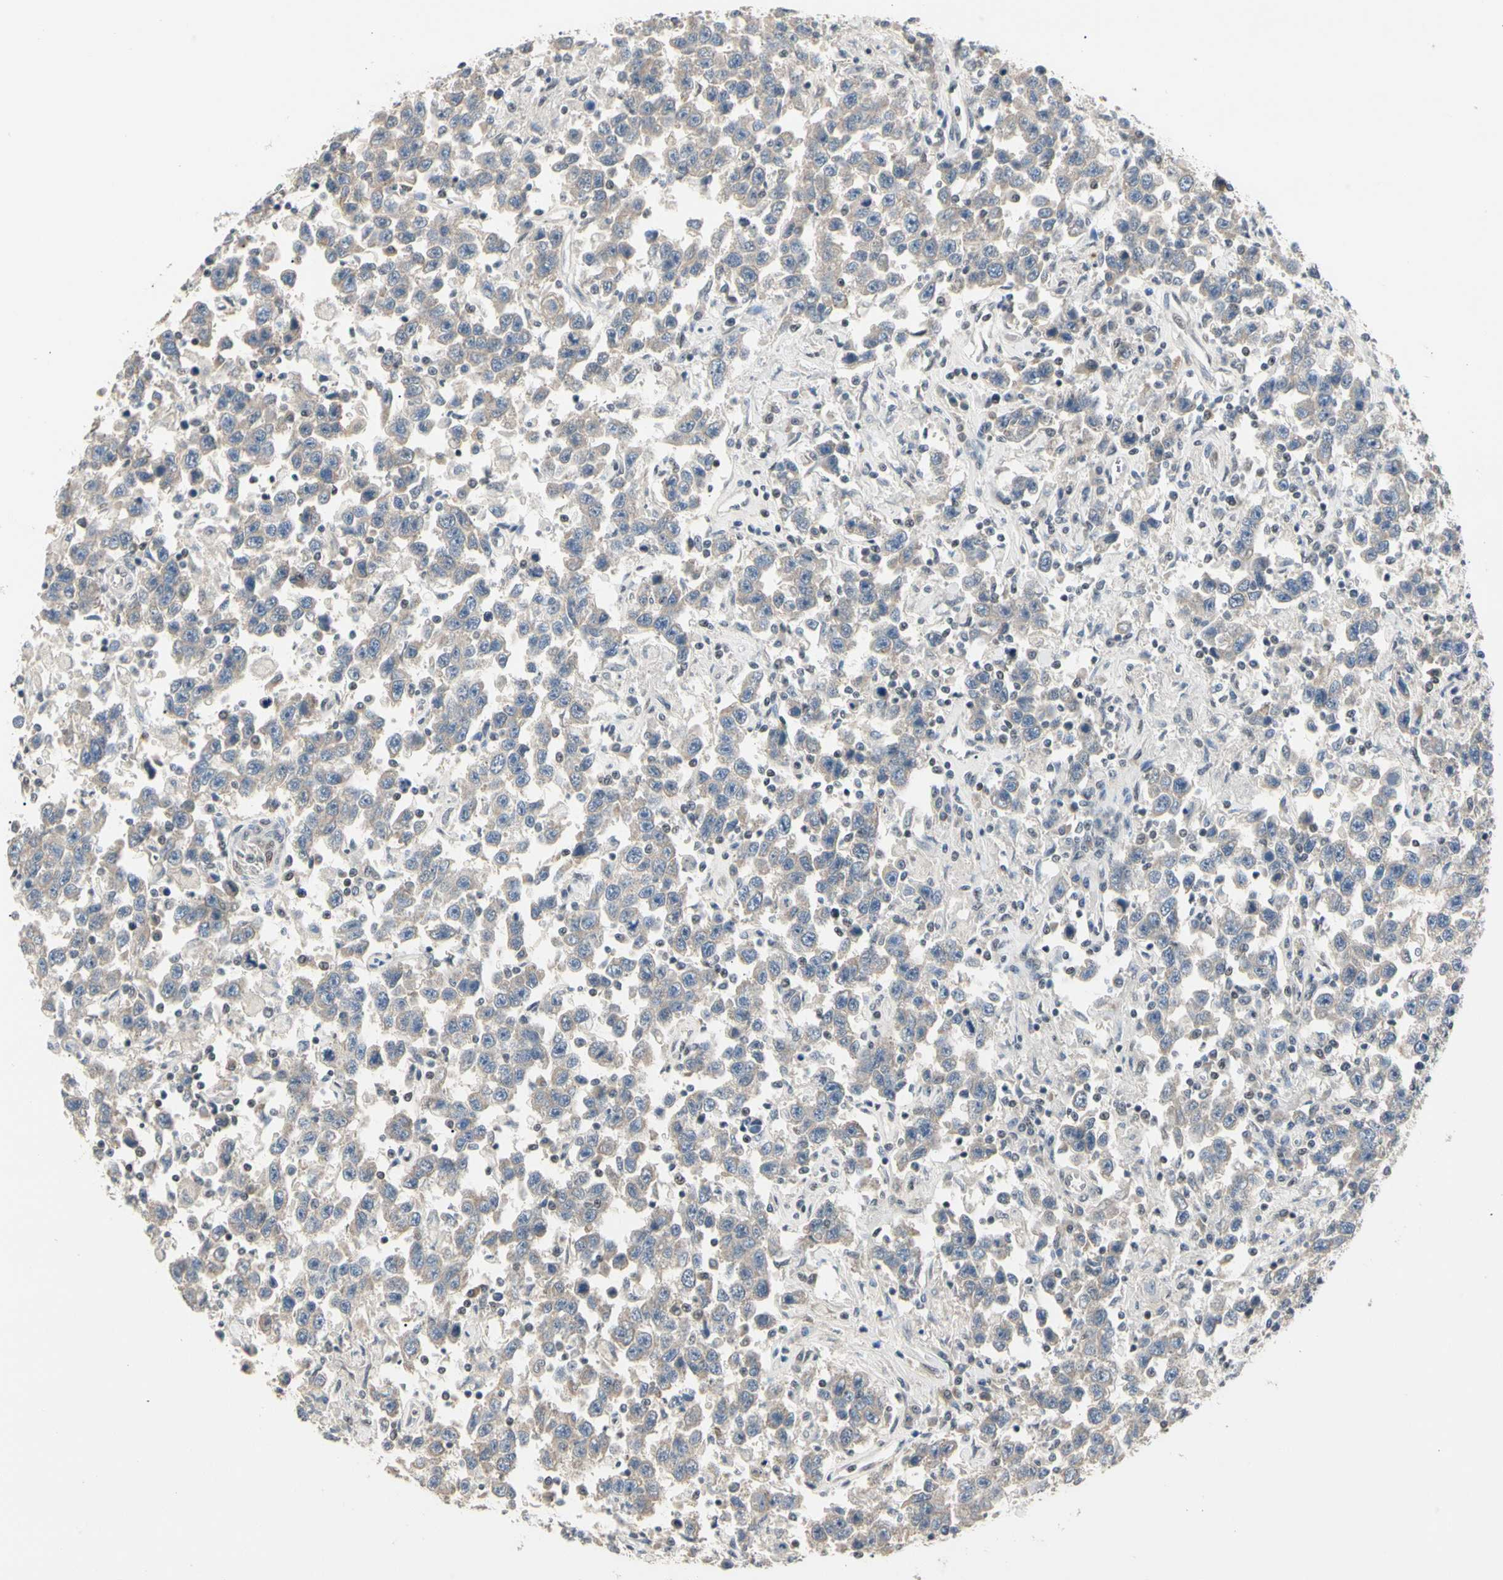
{"staining": {"intensity": "weak", "quantity": "25%-75%", "location": "cytoplasmic/membranous"}, "tissue": "testis cancer", "cell_type": "Tumor cells", "image_type": "cancer", "snomed": [{"axis": "morphology", "description": "Seminoma, NOS"}, {"axis": "topography", "description": "Testis"}], "caption": "A brown stain highlights weak cytoplasmic/membranous positivity of a protein in human testis seminoma tumor cells.", "gene": "GREM1", "patient": {"sex": "male", "age": 41}}